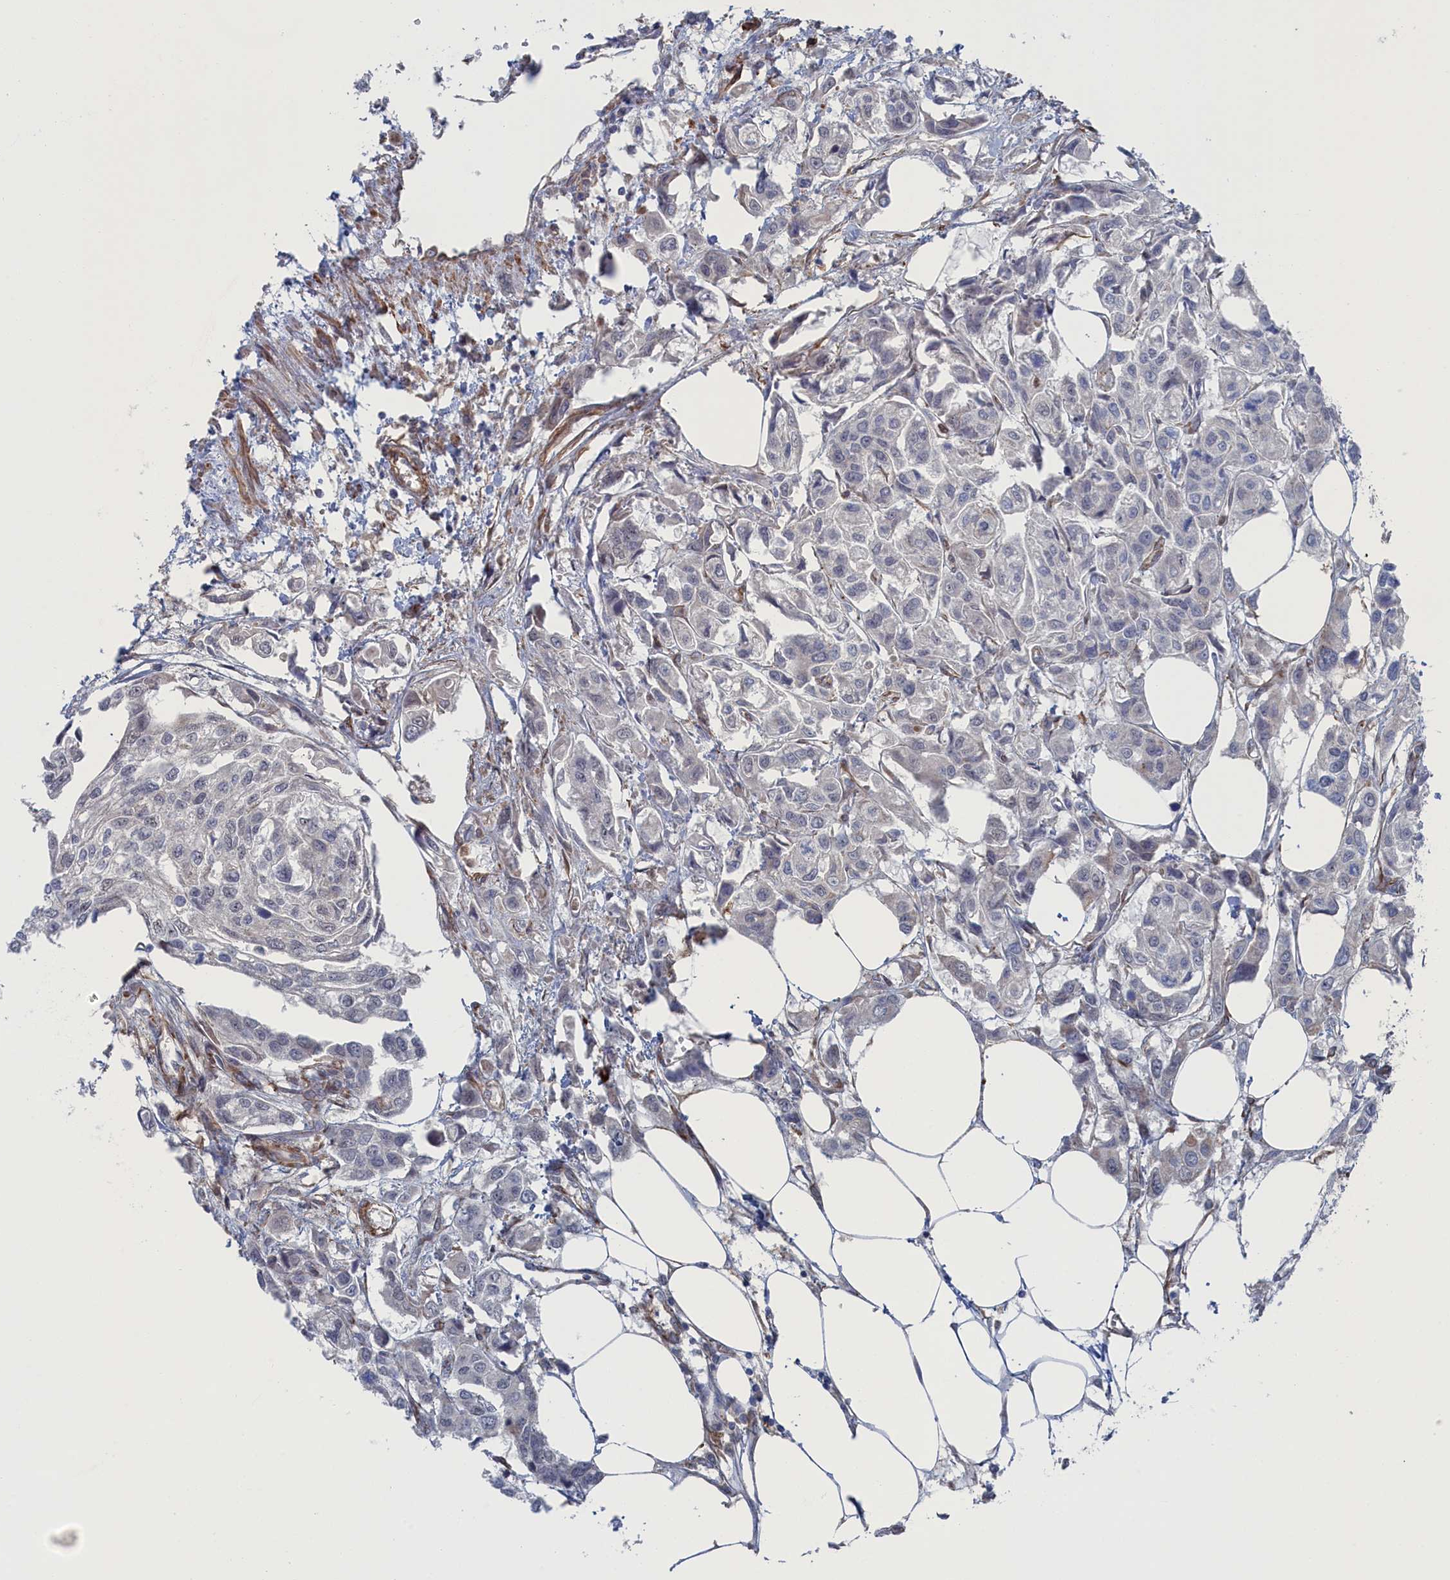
{"staining": {"intensity": "negative", "quantity": "none", "location": "none"}, "tissue": "urothelial cancer", "cell_type": "Tumor cells", "image_type": "cancer", "snomed": [{"axis": "morphology", "description": "Urothelial carcinoma, High grade"}, {"axis": "topography", "description": "Urinary bladder"}], "caption": "IHC micrograph of neoplastic tissue: human urothelial carcinoma (high-grade) stained with DAB (3,3'-diaminobenzidine) demonstrates no significant protein staining in tumor cells.", "gene": "FILIP1L", "patient": {"sex": "male", "age": 67}}